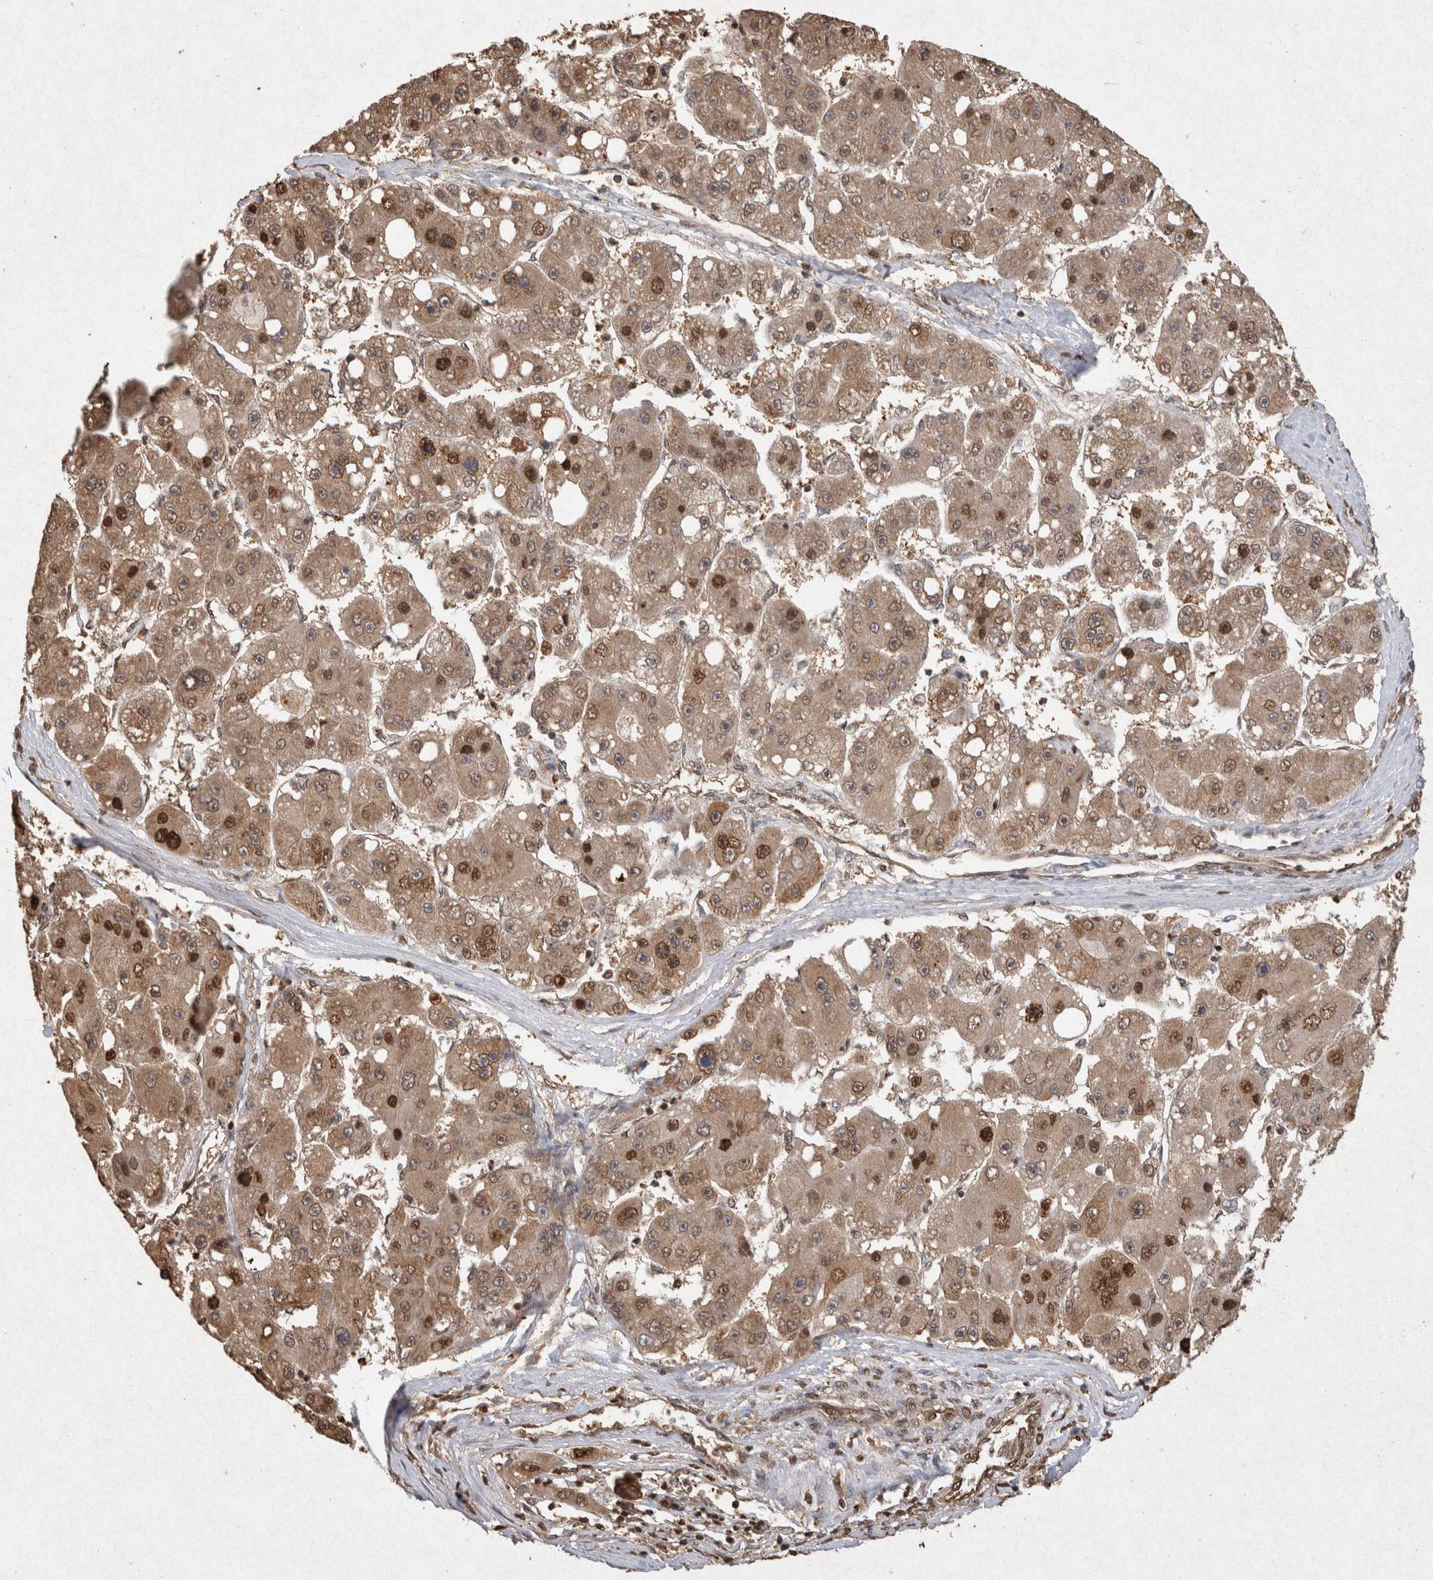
{"staining": {"intensity": "moderate", "quantity": ">75%", "location": "nuclear"}, "tissue": "liver cancer", "cell_type": "Tumor cells", "image_type": "cancer", "snomed": [{"axis": "morphology", "description": "Carcinoma, Hepatocellular, NOS"}, {"axis": "topography", "description": "Liver"}], "caption": "Immunohistochemical staining of liver cancer reveals moderate nuclear protein staining in approximately >75% of tumor cells. (DAB (3,3'-diaminobenzidine) = brown stain, brightfield microscopy at high magnification).", "gene": "HDGF", "patient": {"sex": "female", "age": 61}}